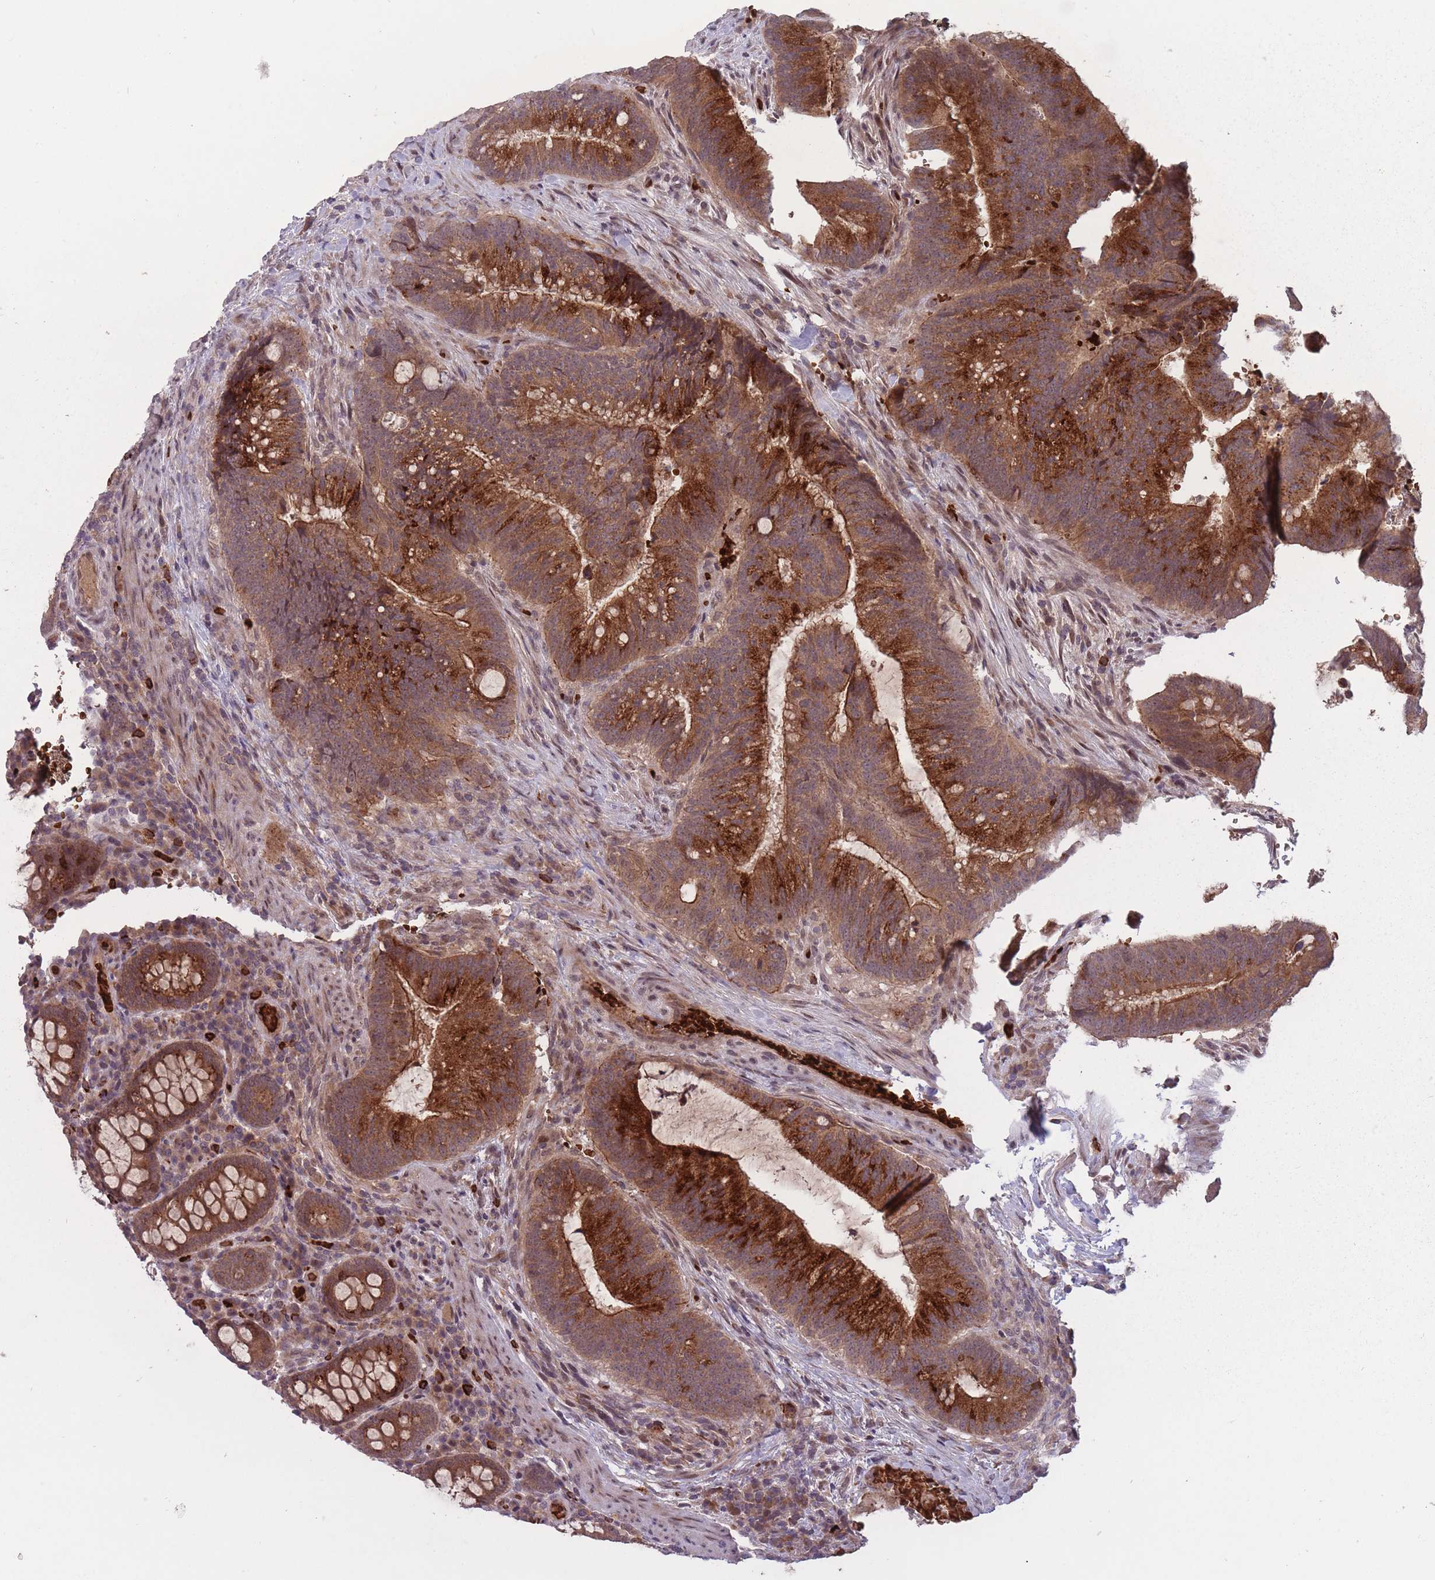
{"staining": {"intensity": "strong", "quantity": ">75%", "location": "cytoplasmic/membranous"}, "tissue": "colorectal cancer", "cell_type": "Tumor cells", "image_type": "cancer", "snomed": [{"axis": "morphology", "description": "Adenocarcinoma, NOS"}, {"axis": "topography", "description": "Colon"}], "caption": "Human adenocarcinoma (colorectal) stained with a brown dye reveals strong cytoplasmic/membranous positive expression in approximately >75% of tumor cells.", "gene": "SECTM1", "patient": {"sex": "female", "age": 43}}